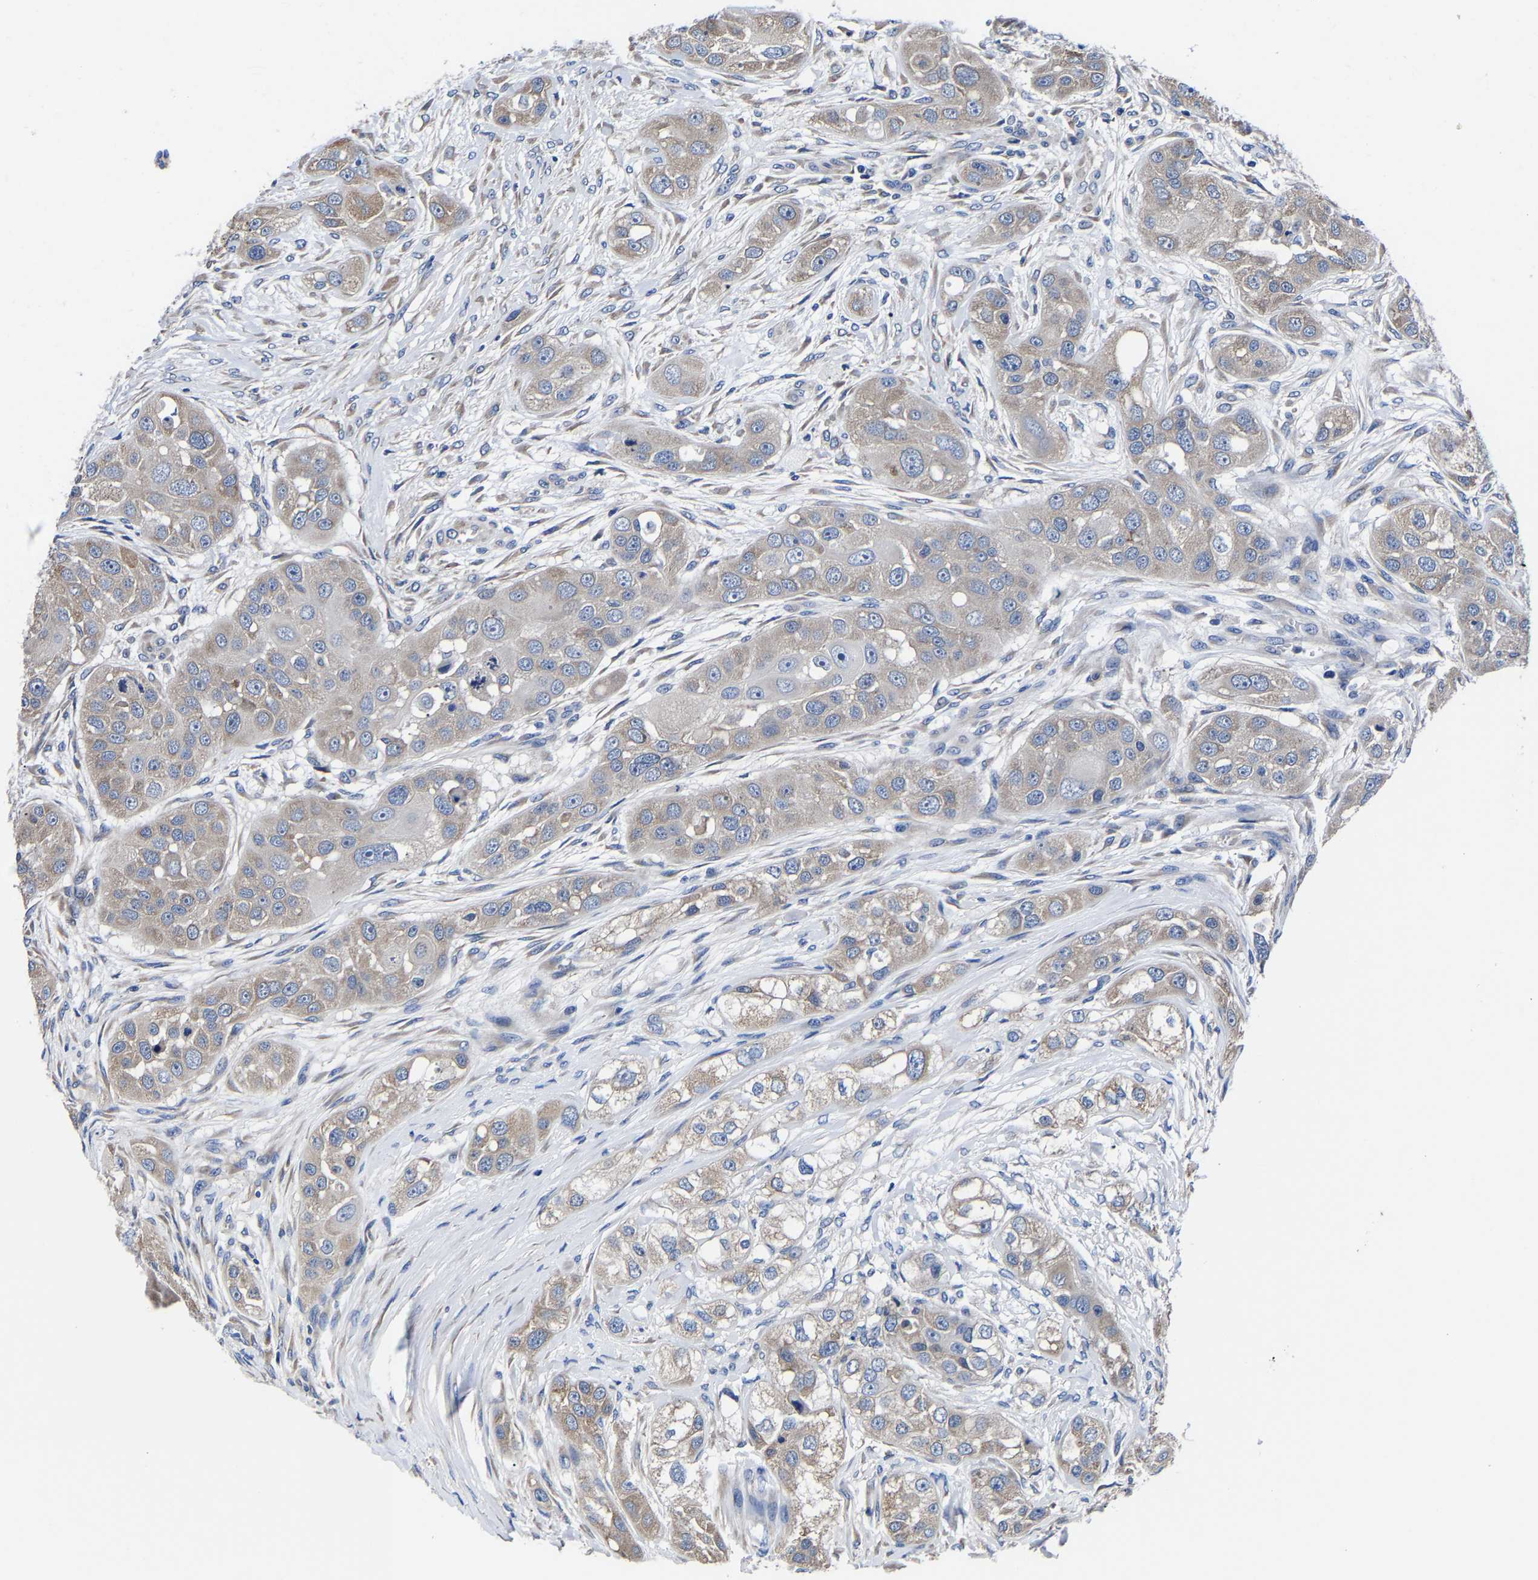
{"staining": {"intensity": "weak", "quantity": "25%-75%", "location": "cytoplasmic/membranous"}, "tissue": "head and neck cancer", "cell_type": "Tumor cells", "image_type": "cancer", "snomed": [{"axis": "morphology", "description": "Normal tissue, NOS"}, {"axis": "morphology", "description": "Squamous cell carcinoma, NOS"}, {"axis": "topography", "description": "Skeletal muscle"}, {"axis": "topography", "description": "Head-Neck"}], "caption": "This is a micrograph of immunohistochemistry staining of head and neck squamous cell carcinoma, which shows weak expression in the cytoplasmic/membranous of tumor cells.", "gene": "SRPK2", "patient": {"sex": "male", "age": 51}}